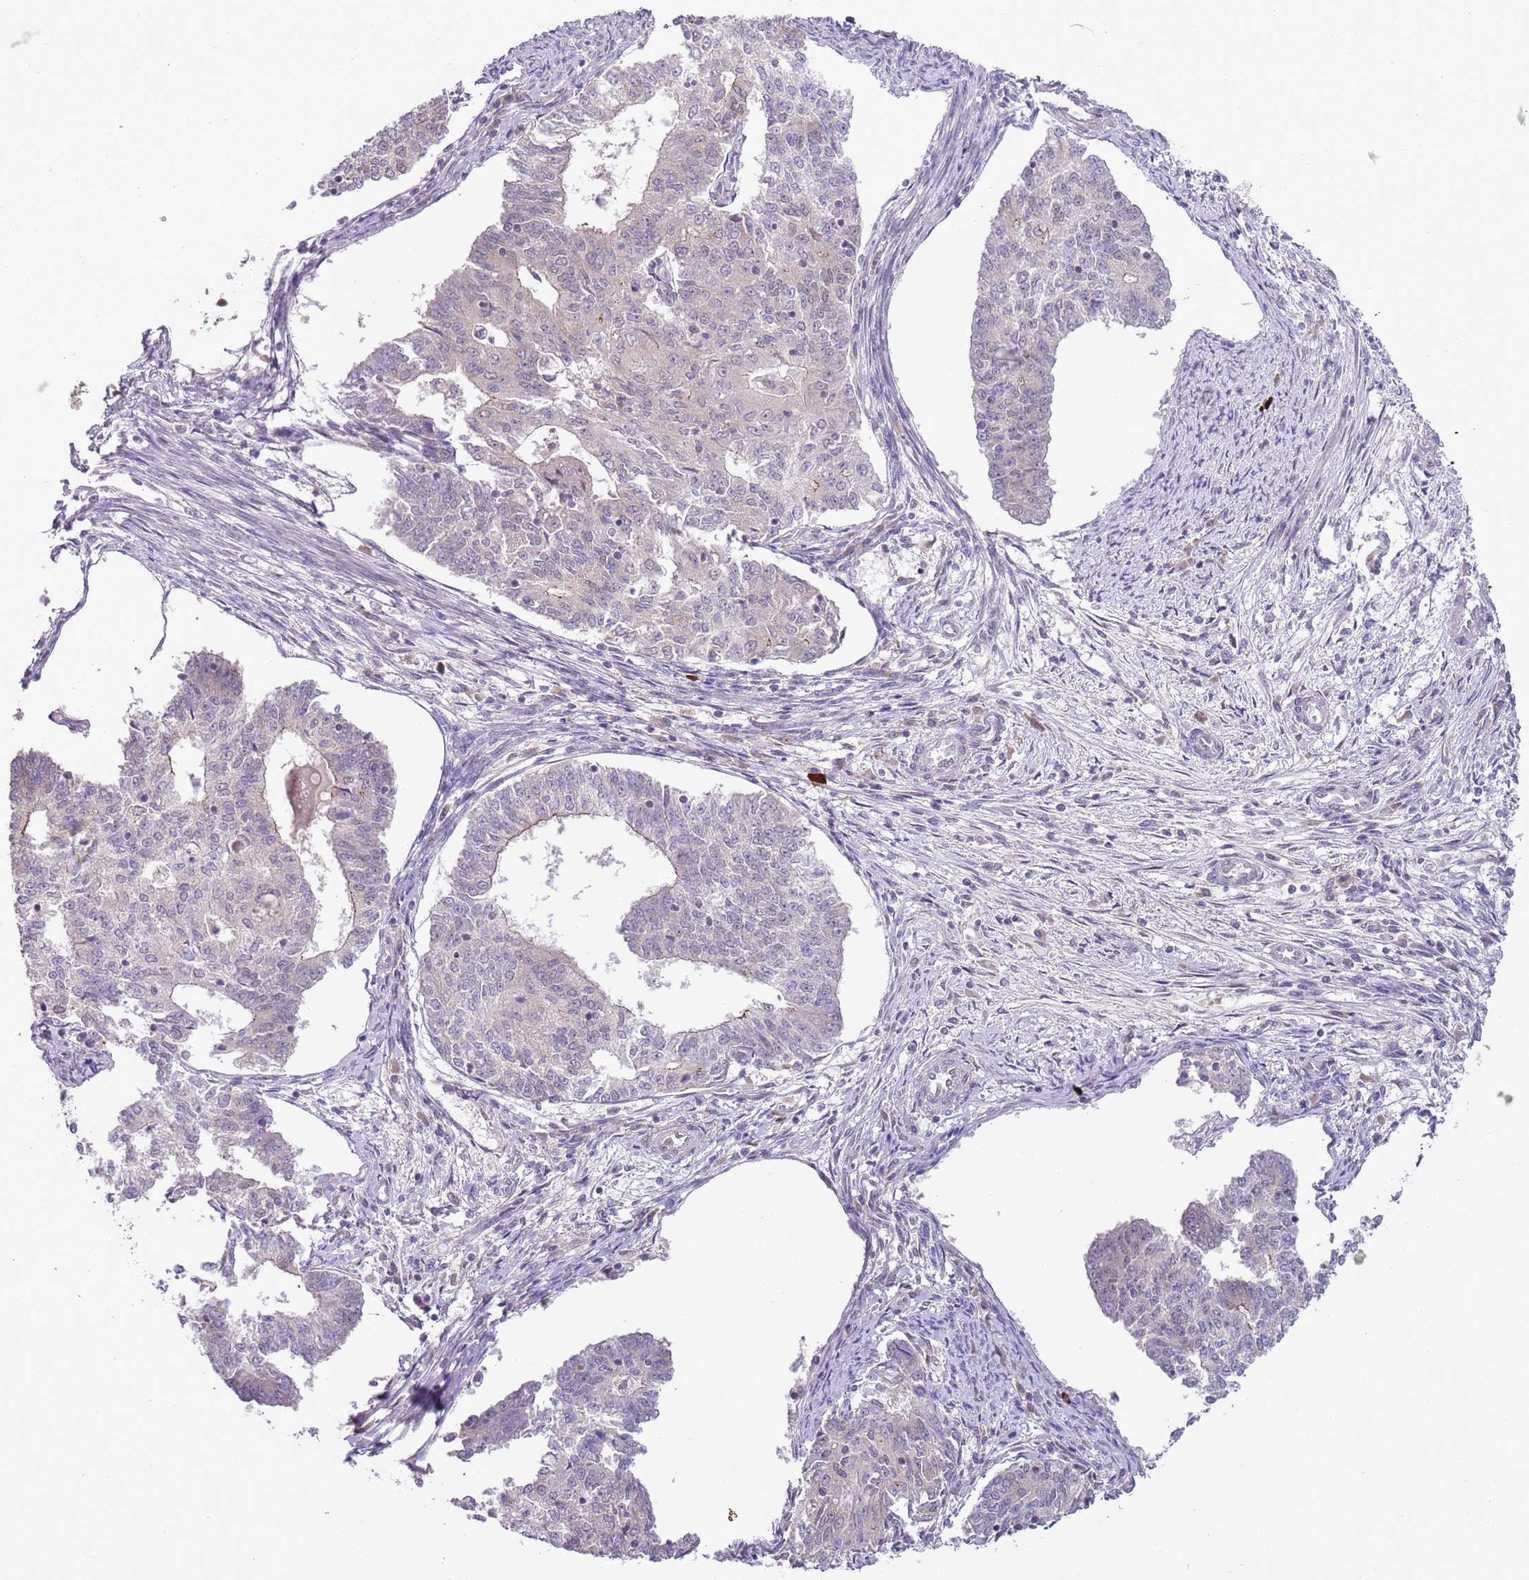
{"staining": {"intensity": "weak", "quantity": "<25%", "location": "cytoplasmic/membranous"}, "tissue": "endometrial cancer", "cell_type": "Tumor cells", "image_type": "cancer", "snomed": [{"axis": "morphology", "description": "Adenocarcinoma, NOS"}, {"axis": "topography", "description": "Endometrium"}], "caption": "DAB (3,3'-diaminobenzidine) immunohistochemical staining of endometrial cancer exhibits no significant staining in tumor cells.", "gene": "TM2D1", "patient": {"sex": "female", "age": 56}}